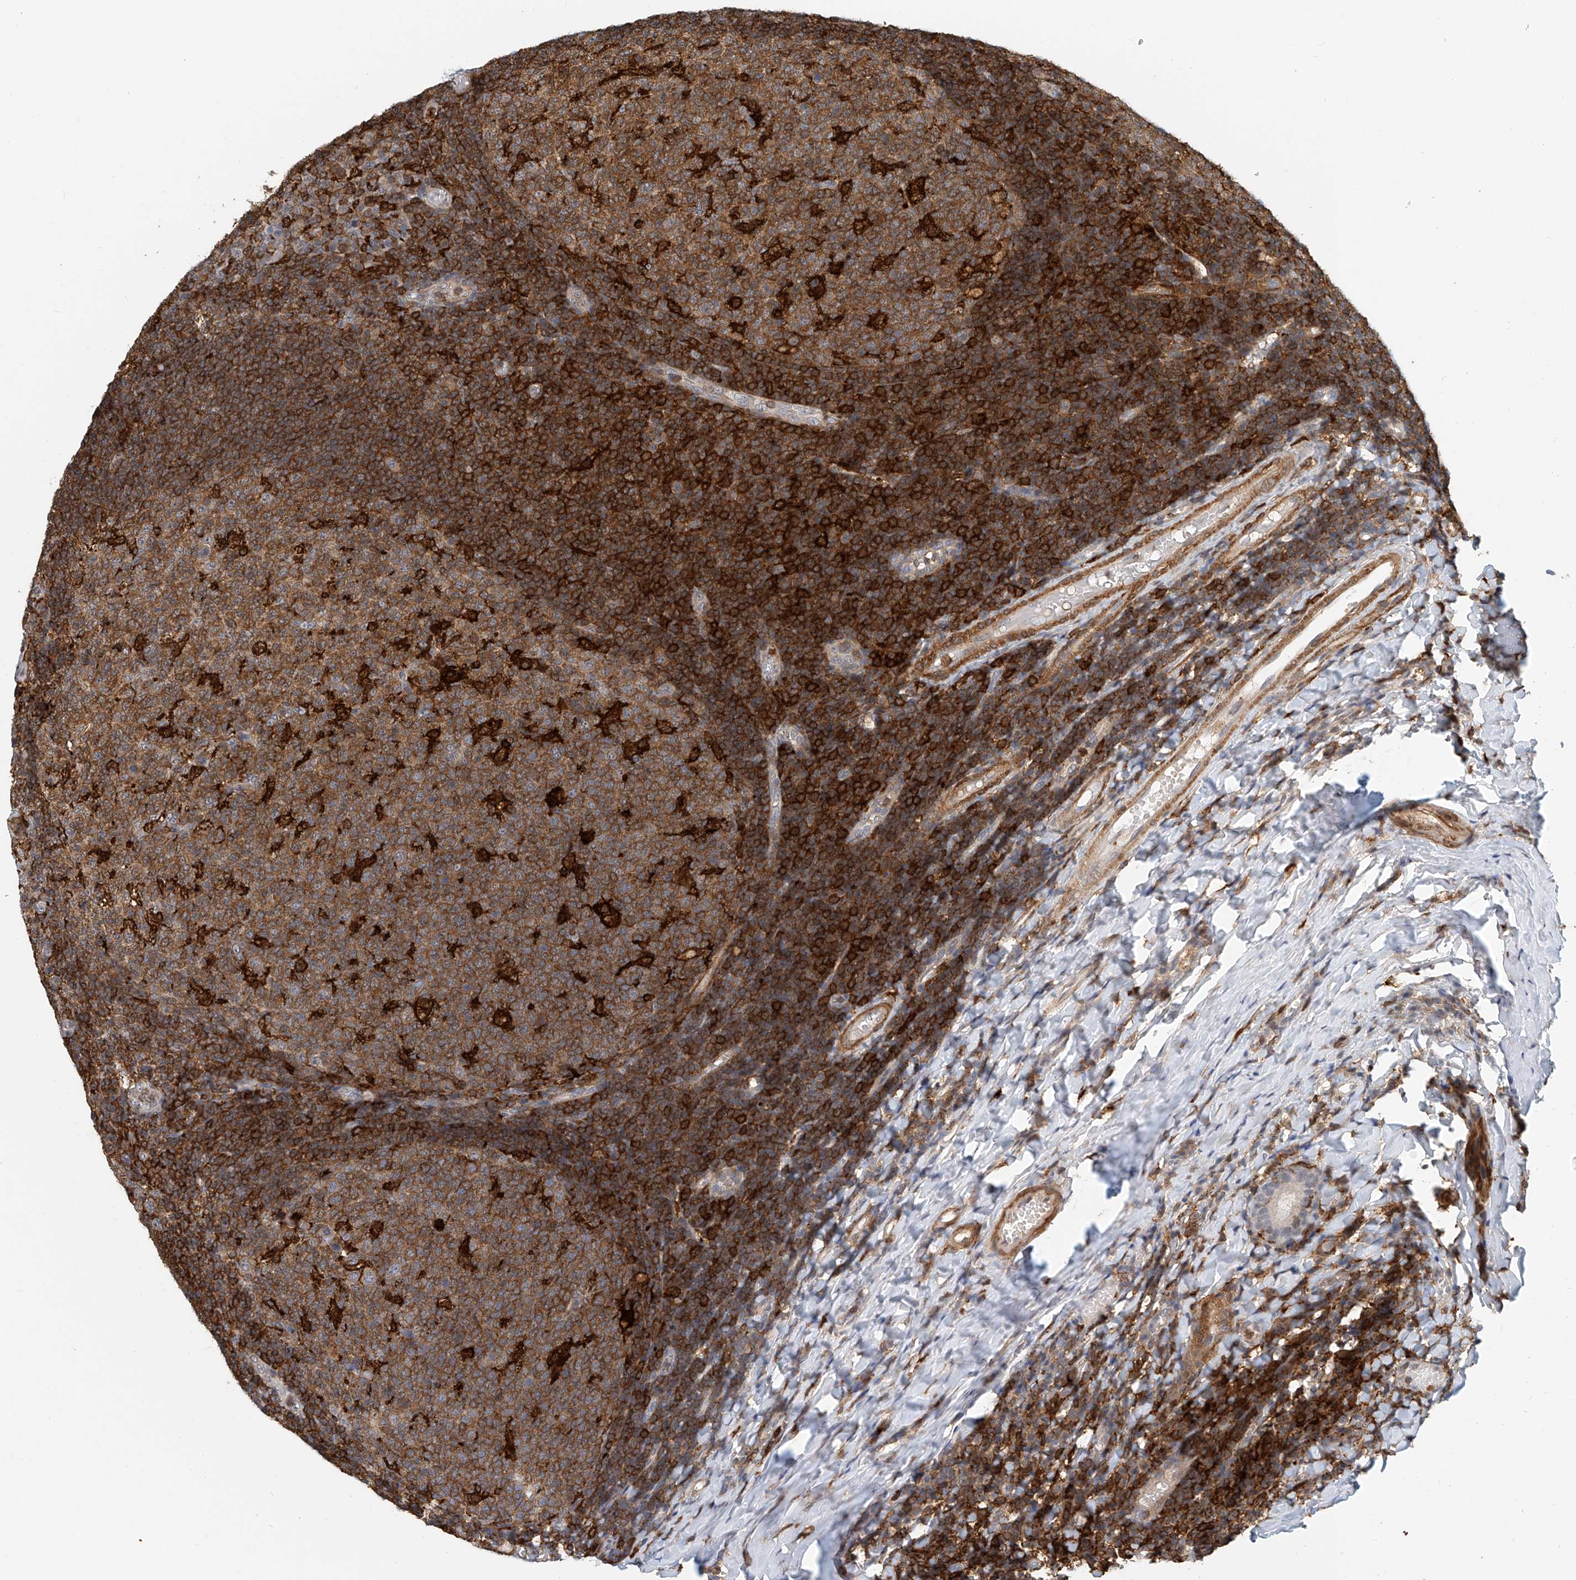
{"staining": {"intensity": "moderate", "quantity": ">75%", "location": "cytoplasmic/membranous"}, "tissue": "tonsil", "cell_type": "Germinal center cells", "image_type": "normal", "snomed": [{"axis": "morphology", "description": "Normal tissue, NOS"}, {"axis": "topography", "description": "Tonsil"}], "caption": "Immunohistochemistry (DAB) staining of benign tonsil demonstrates moderate cytoplasmic/membranous protein expression in approximately >75% of germinal center cells.", "gene": "MICAL1", "patient": {"sex": "female", "age": 19}}